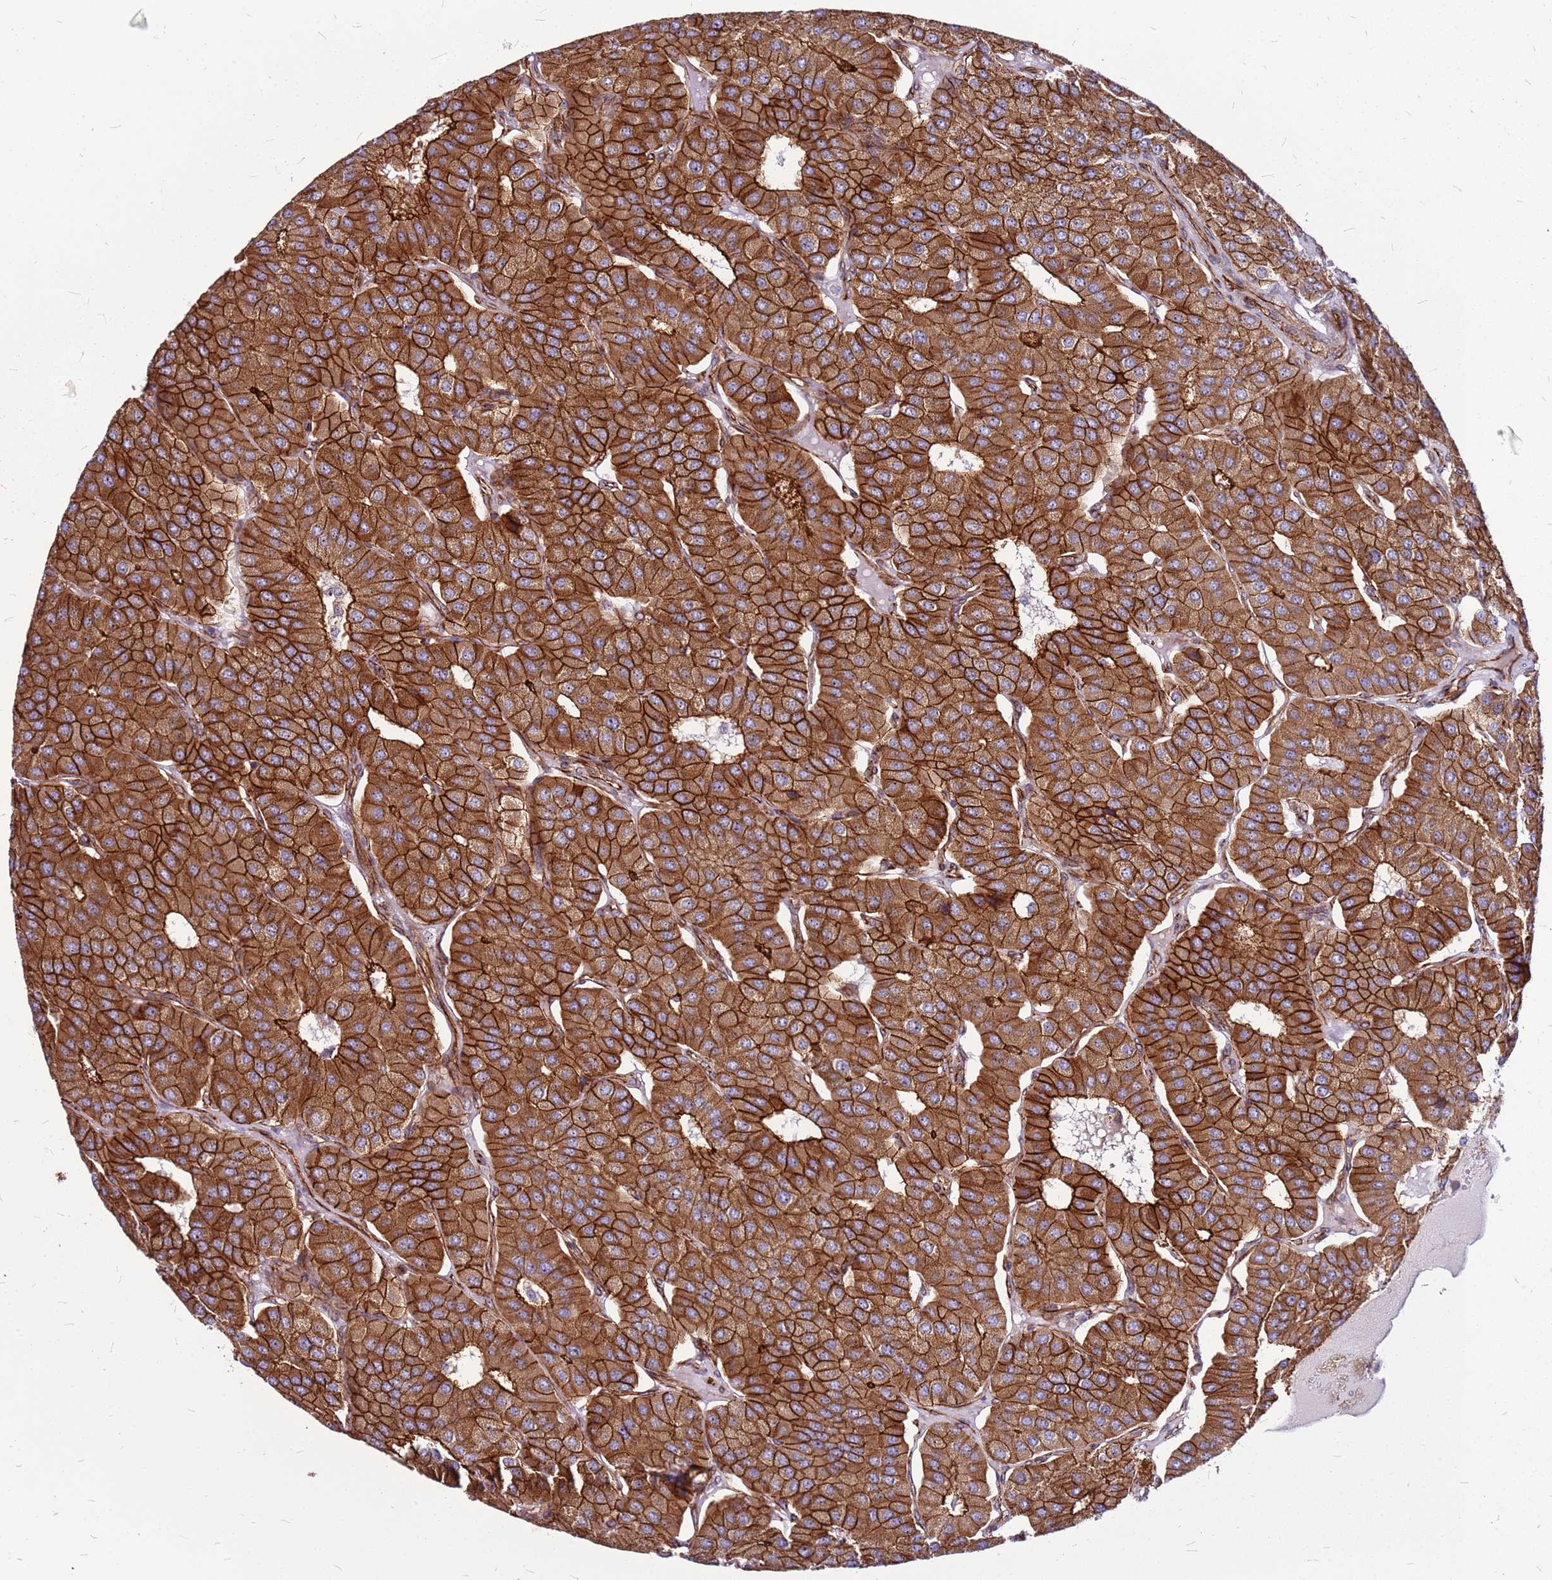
{"staining": {"intensity": "strong", "quantity": ">75%", "location": "cytoplasmic/membranous"}, "tissue": "parathyroid gland", "cell_type": "Glandular cells", "image_type": "normal", "snomed": [{"axis": "morphology", "description": "Normal tissue, NOS"}, {"axis": "morphology", "description": "Adenoma, NOS"}, {"axis": "topography", "description": "Parathyroid gland"}], "caption": "Immunohistochemistry (IHC) staining of normal parathyroid gland, which shows high levels of strong cytoplasmic/membranous expression in approximately >75% of glandular cells indicating strong cytoplasmic/membranous protein staining. The staining was performed using DAB (3,3'-diaminobenzidine) (brown) for protein detection and nuclei were counterstained in hematoxylin (blue).", "gene": "TOPAZ1", "patient": {"sex": "female", "age": 86}}